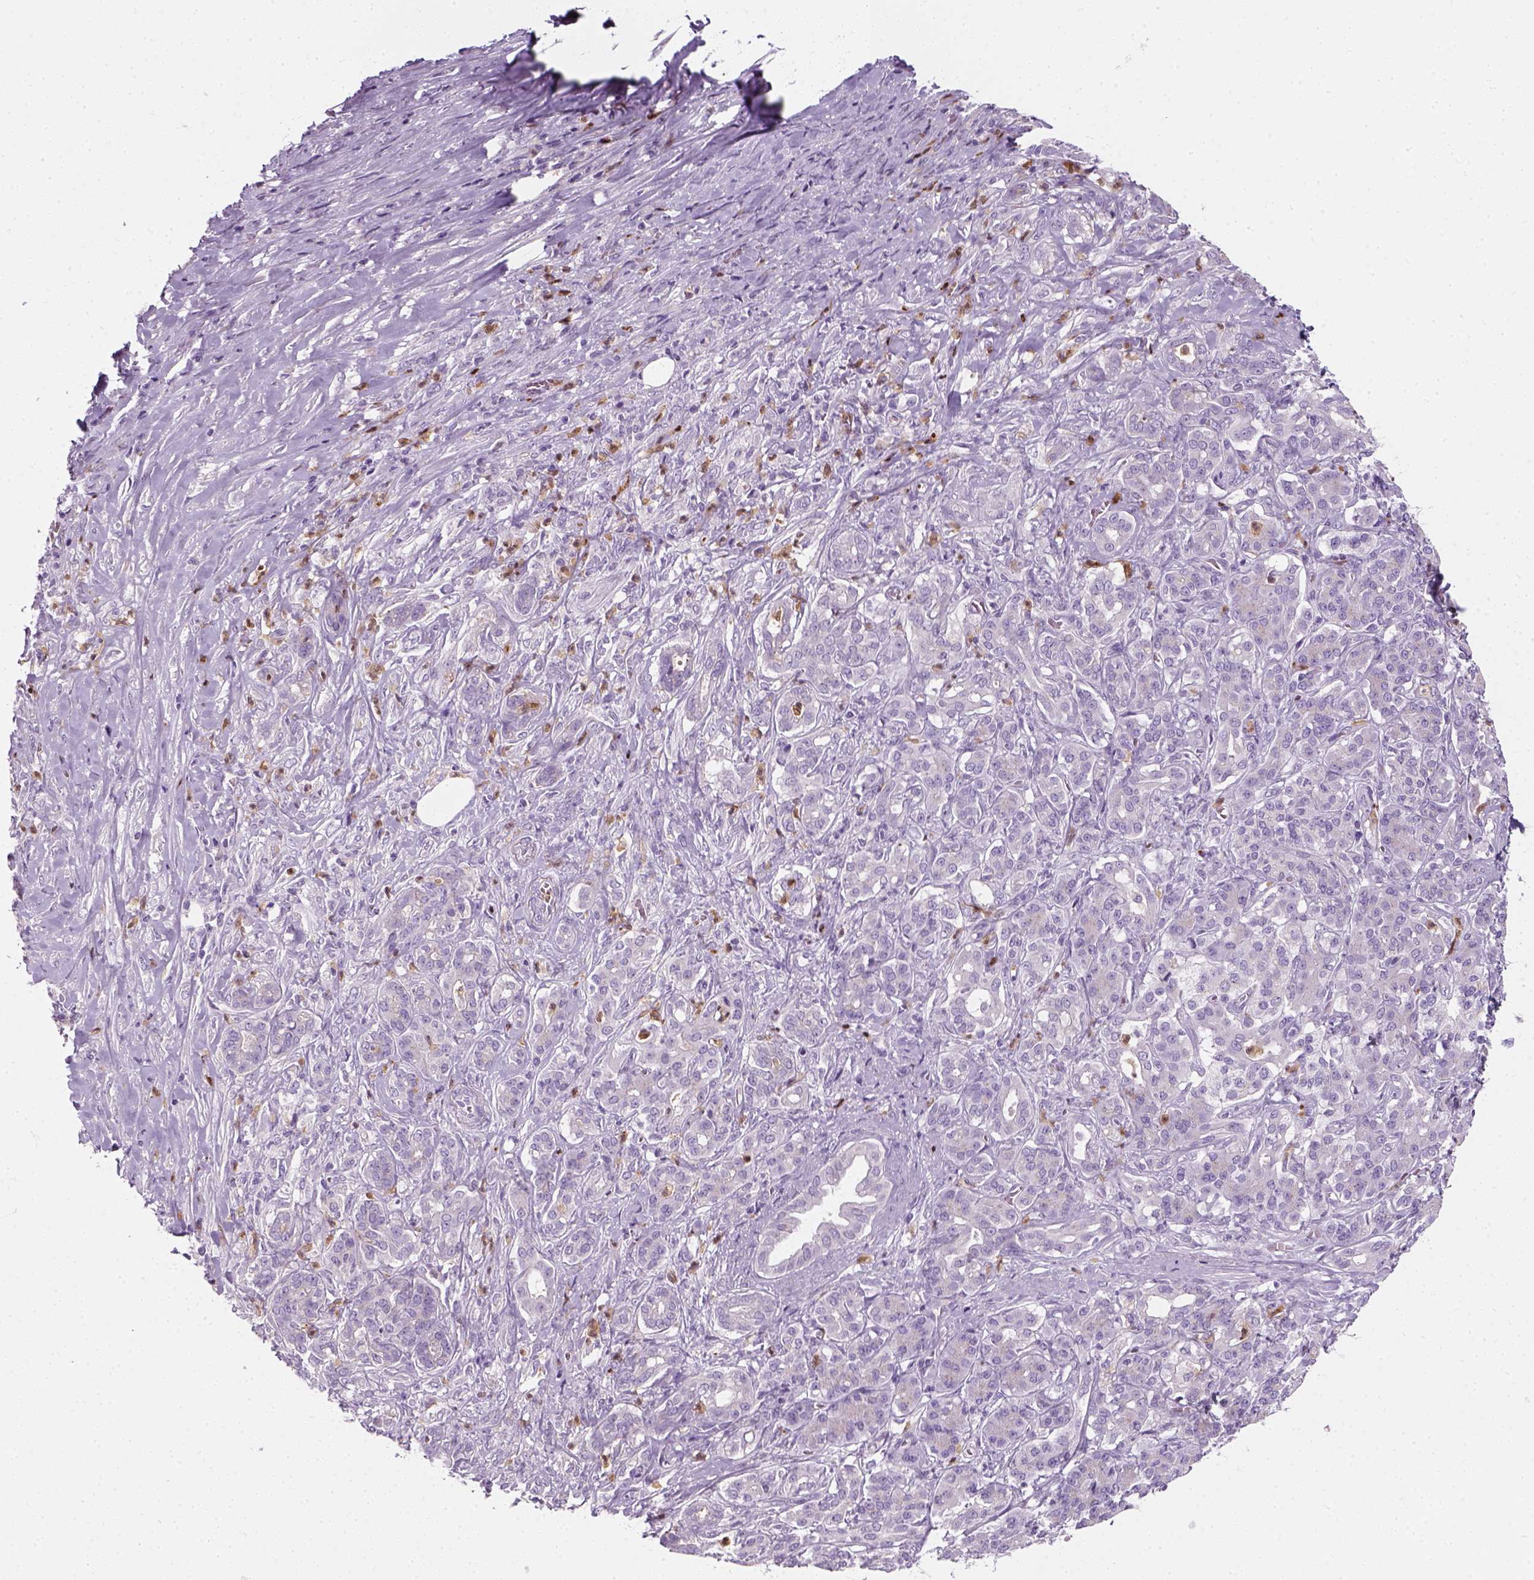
{"staining": {"intensity": "negative", "quantity": "none", "location": "none"}, "tissue": "pancreatic cancer", "cell_type": "Tumor cells", "image_type": "cancer", "snomed": [{"axis": "morphology", "description": "Normal tissue, NOS"}, {"axis": "morphology", "description": "Inflammation, NOS"}, {"axis": "morphology", "description": "Adenocarcinoma, NOS"}, {"axis": "topography", "description": "Pancreas"}], "caption": "Immunohistochemical staining of pancreatic cancer (adenocarcinoma) reveals no significant staining in tumor cells. (DAB immunohistochemistry with hematoxylin counter stain).", "gene": "IL4", "patient": {"sex": "male", "age": 57}}